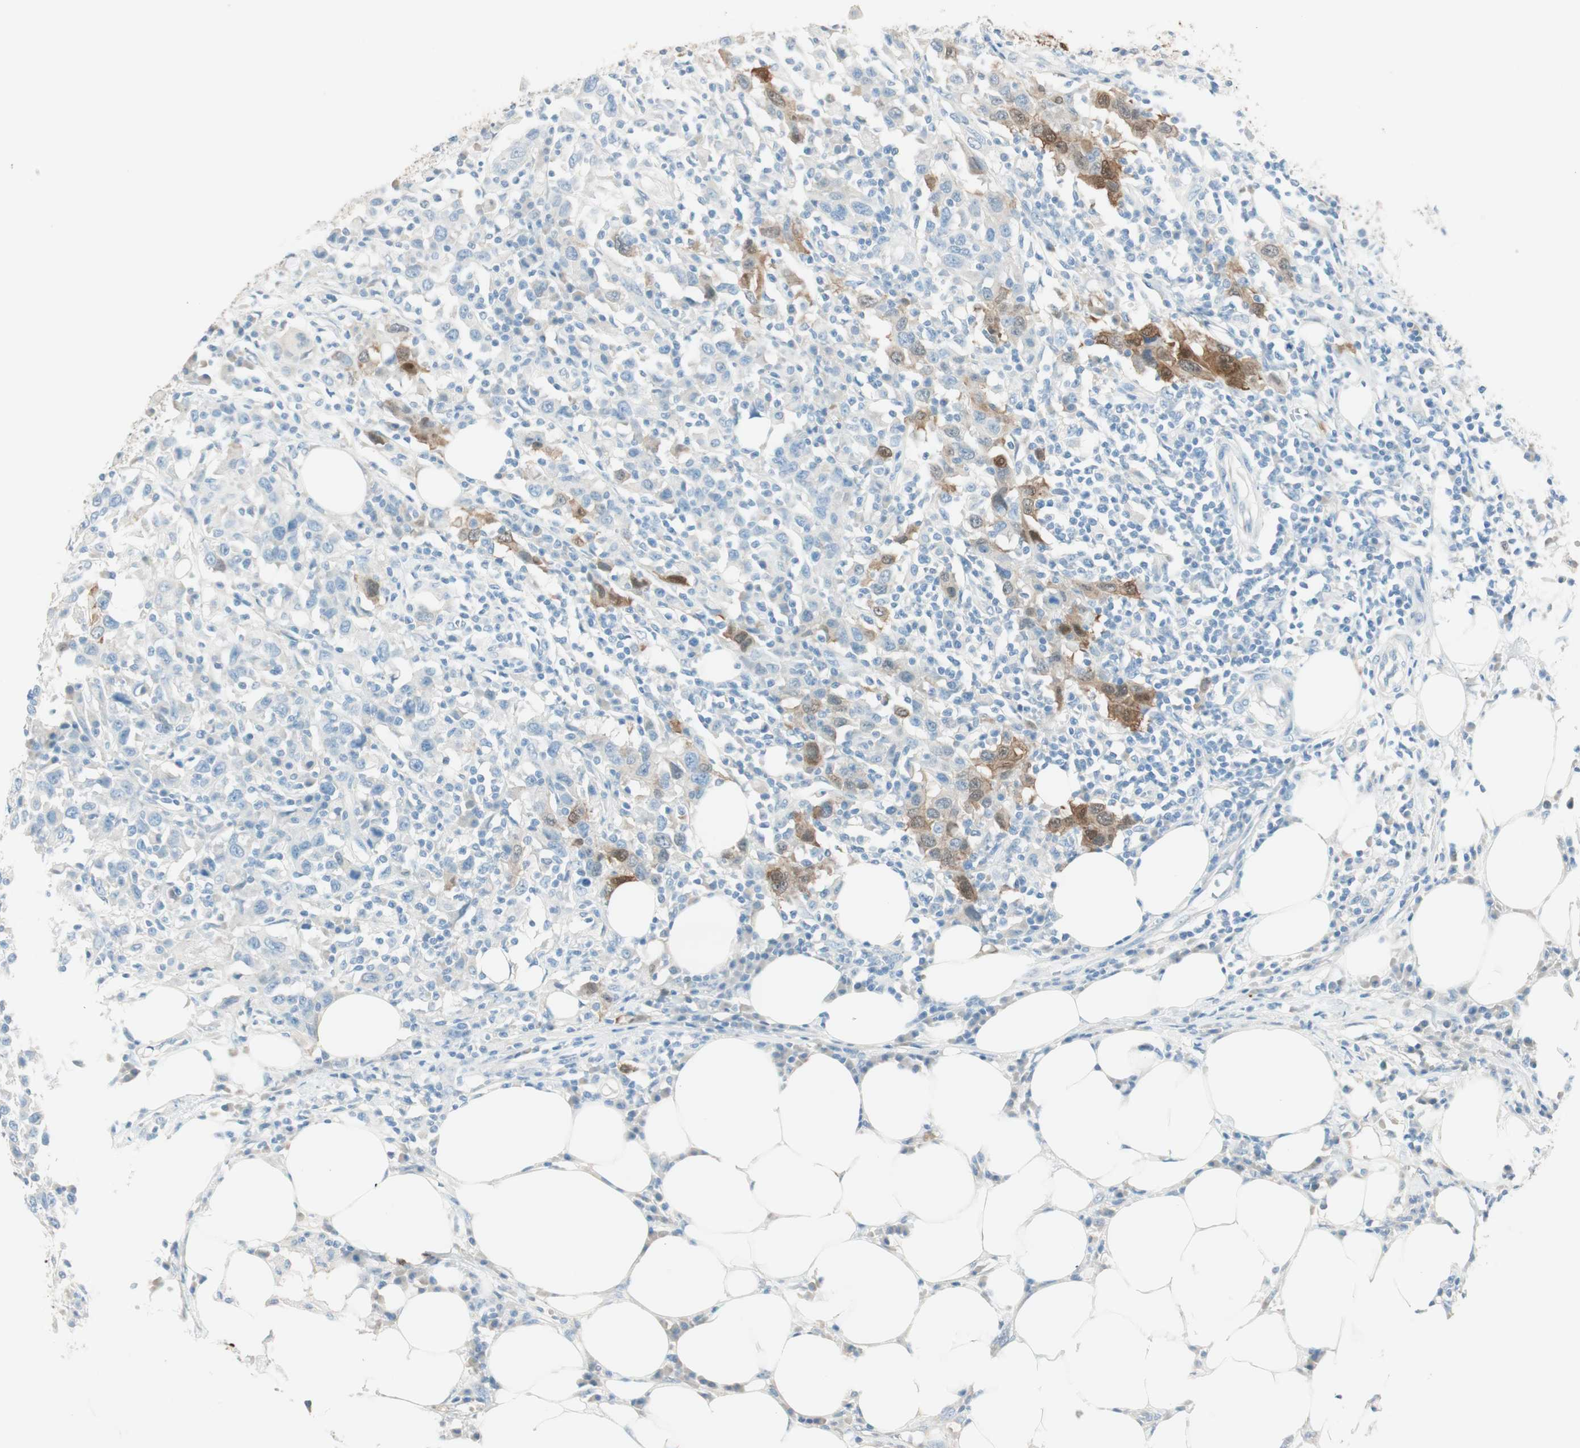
{"staining": {"intensity": "strong", "quantity": "<25%", "location": "cytoplasmic/membranous,nuclear"}, "tissue": "urothelial cancer", "cell_type": "Tumor cells", "image_type": "cancer", "snomed": [{"axis": "morphology", "description": "Urothelial carcinoma, High grade"}, {"axis": "topography", "description": "Urinary bladder"}], "caption": "IHC image of high-grade urothelial carcinoma stained for a protein (brown), which exhibits medium levels of strong cytoplasmic/membranous and nuclear expression in approximately <25% of tumor cells.", "gene": "HPGD", "patient": {"sex": "male", "age": 61}}